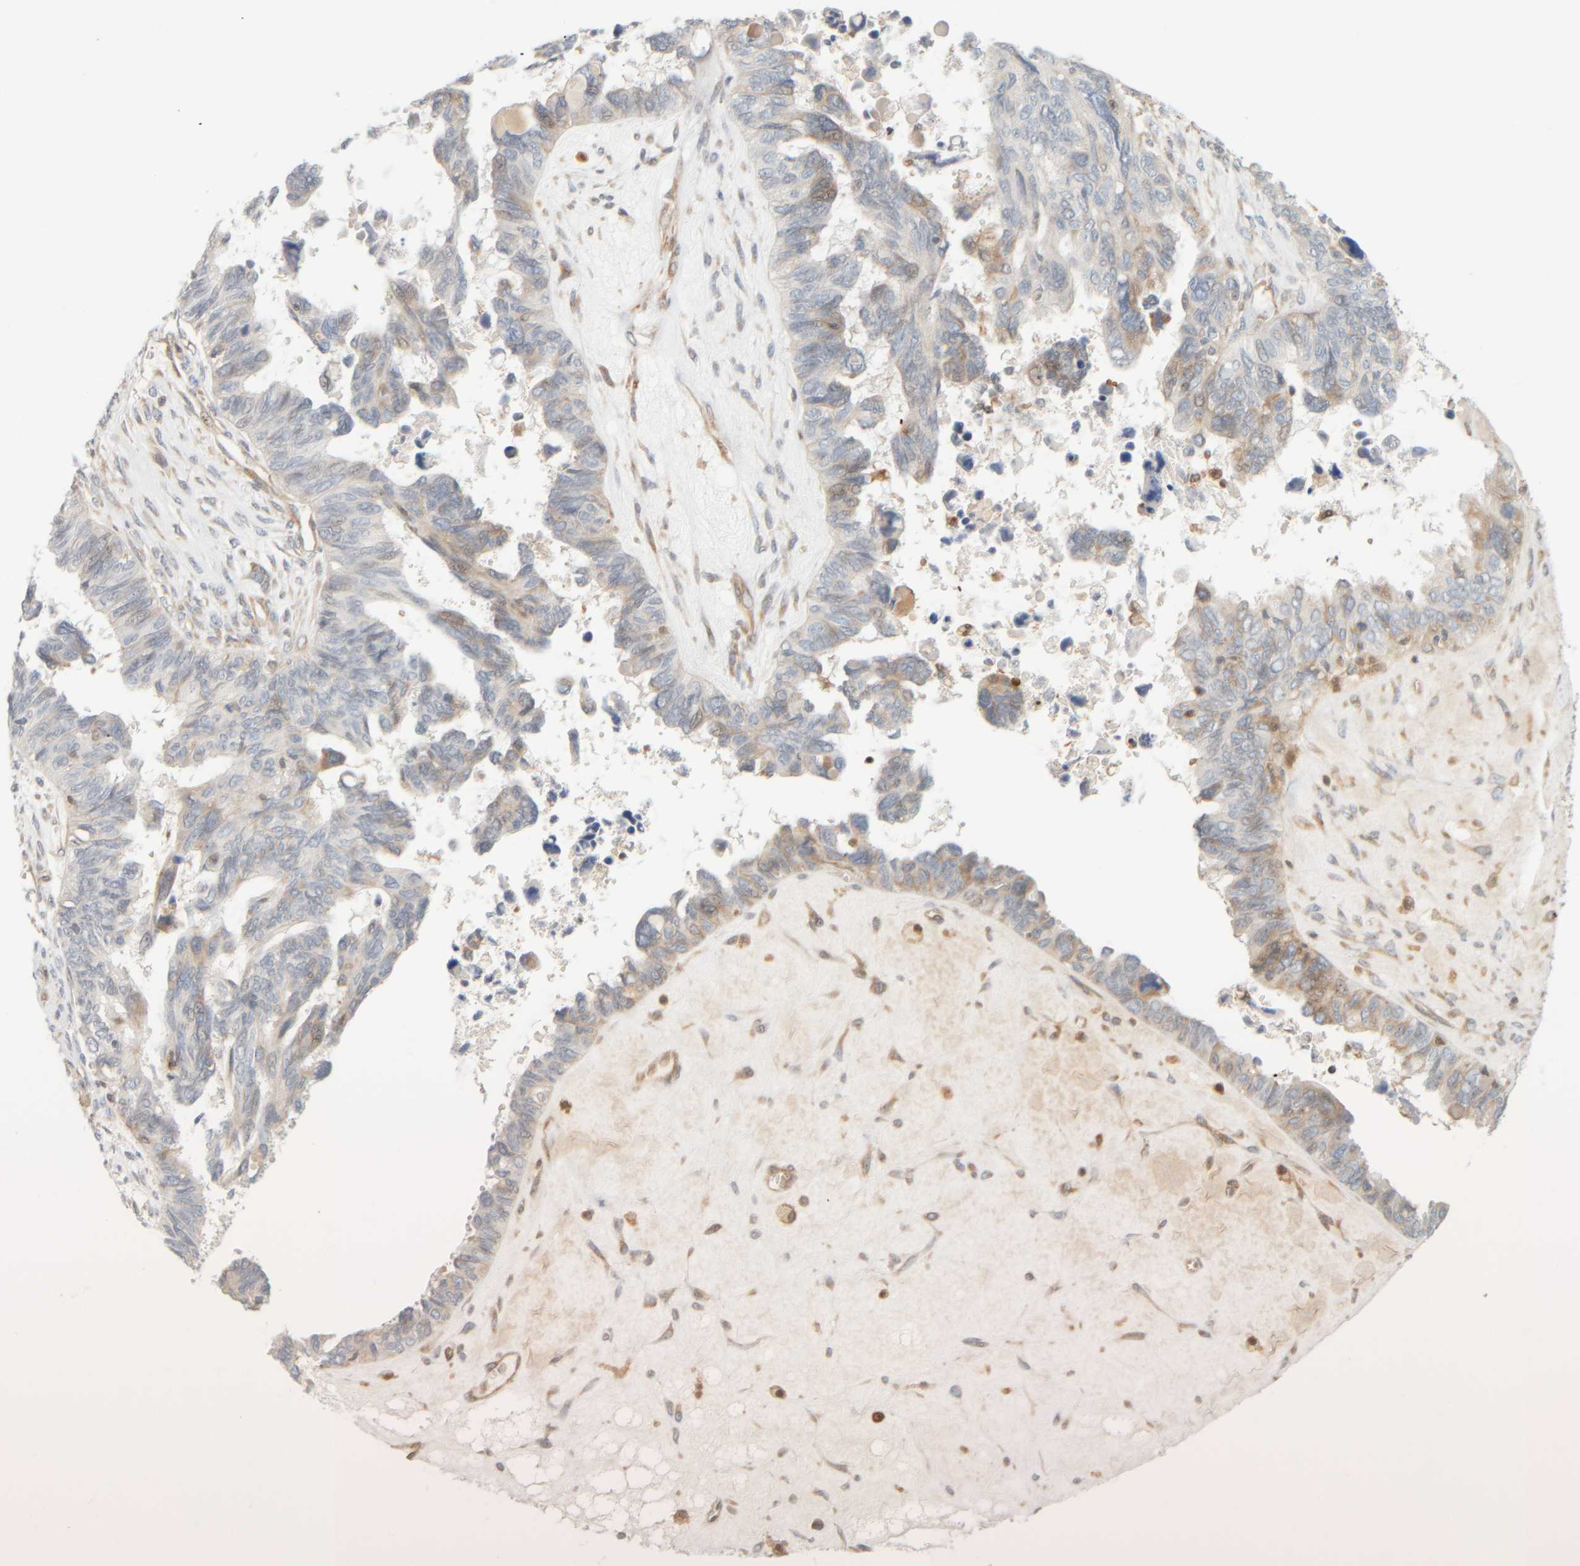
{"staining": {"intensity": "weak", "quantity": "25%-75%", "location": "cytoplasmic/membranous"}, "tissue": "ovarian cancer", "cell_type": "Tumor cells", "image_type": "cancer", "snomed": [{"axis": "morphology", "description": "Cystadenocarcinoma, serous, NOS"}, {"axis": "topography", "description": "Ovary"}], "caption": "There is low levels of weak cytoplasmic/membranous staining in tumor cells of ovarian cancer, as demonstrated by immunohistochemical staining (brown color).", "gene": "PTGES3L-AARSD1", "patient": {"sex": "female", "age": 79}}